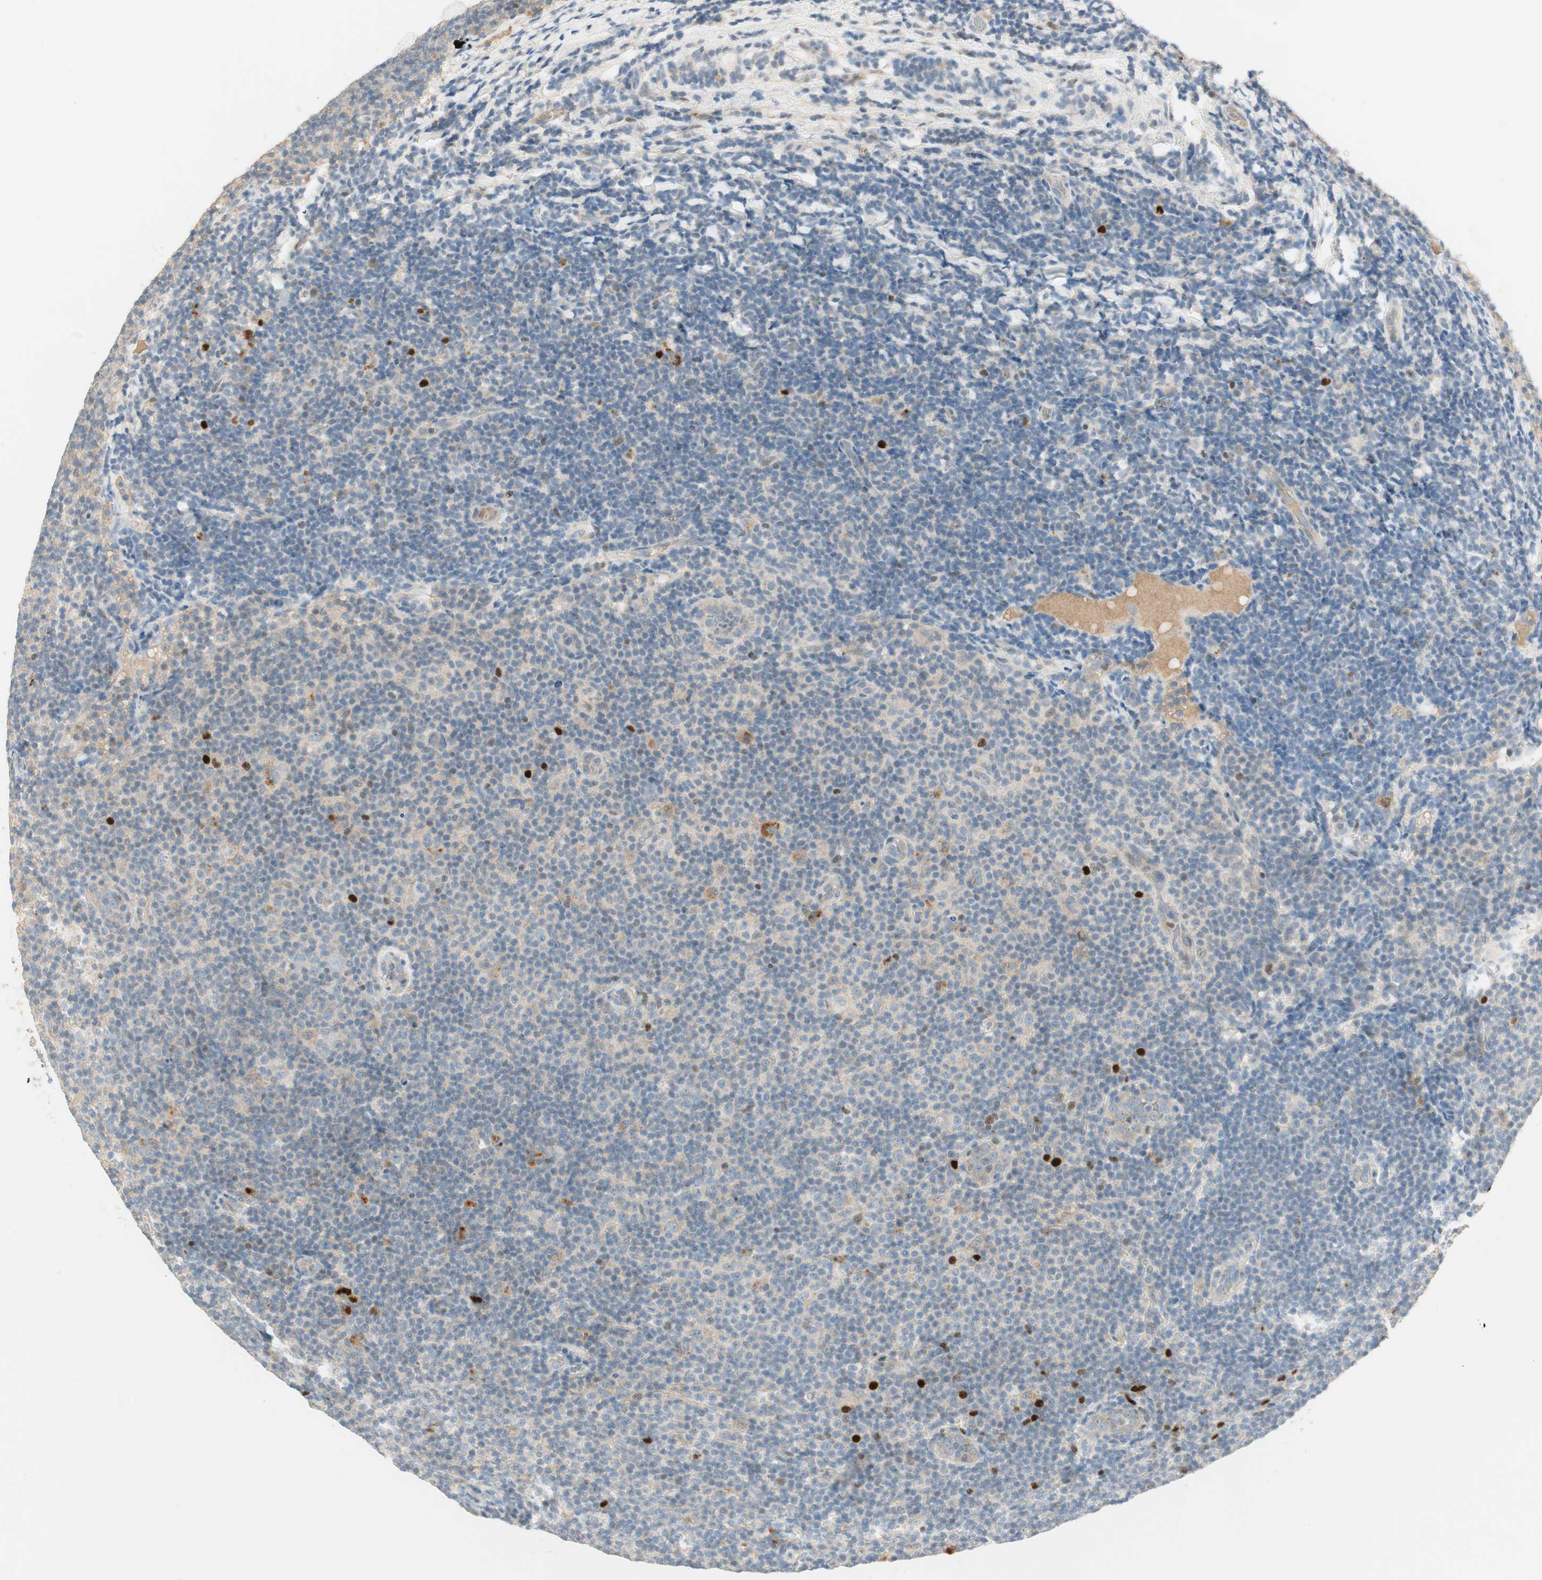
{"staining": {"intensity": "weak", "quantity": "<25%", "location": "cytoplasmic/membranous"}, "tissue": "lymphoma", "cell_type": "Tumor cells", "image_type": "cancer", "snomed": [{"axis": "morphology", "description": "Malignant lymphoma, non-Hodgkin's type, Low grade"}, {"axis": "topography", "description": "Lymph node"}], "caption": "Immunohistochemistry image of neoplastic tissue: human lymphoma stained with DAB reveals no significant protein expression in tumor cells. (DAB (3,3'-diaminobenzidine) immunohistochemistry (IHC) visualized using brightfield microscopy, high magnification).", "gene": "RUNX2", "patient": {"sex": "male", "age": 83}}